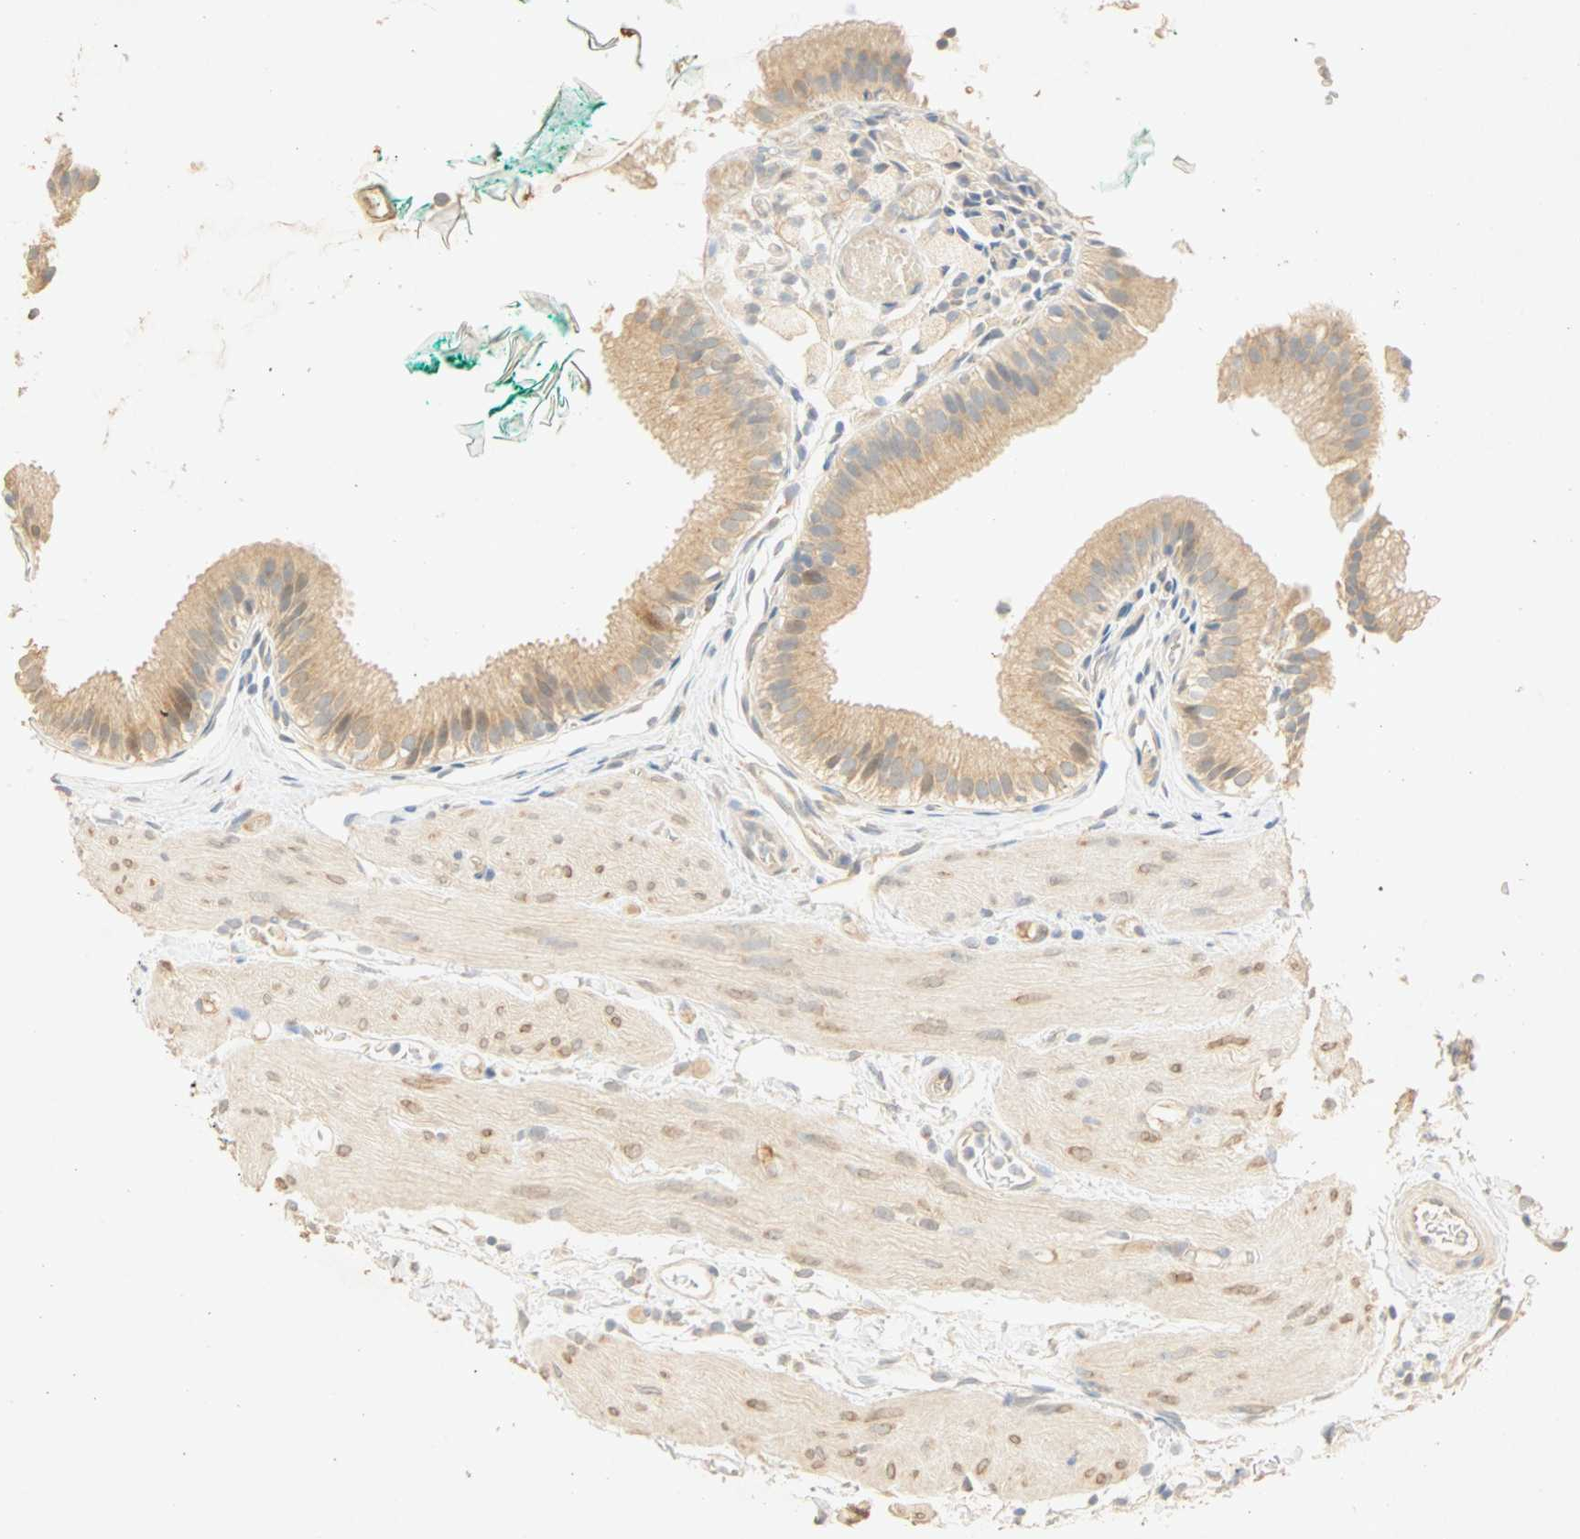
{"staining": {"intensity": "moderate", "quantity": ">75%", "location": "cytoplasmic/membranous"}, "tissue": "gallbladder", "cell_type": "Glandular cells", "image_type": "normal", "snomed": [{"axis": "morphology", "description": "Normal tissue, NOS"}, {"axis": "topography", "description": "Gallbladder"}], "caption": "Protein staining exhibits moderate cytoplasmic/membranous positivity in approximately >75% of glandular cells in normal gallbladder.", "gene": "SELENBP1", "patient": {"sex": "female", "age": 26}}